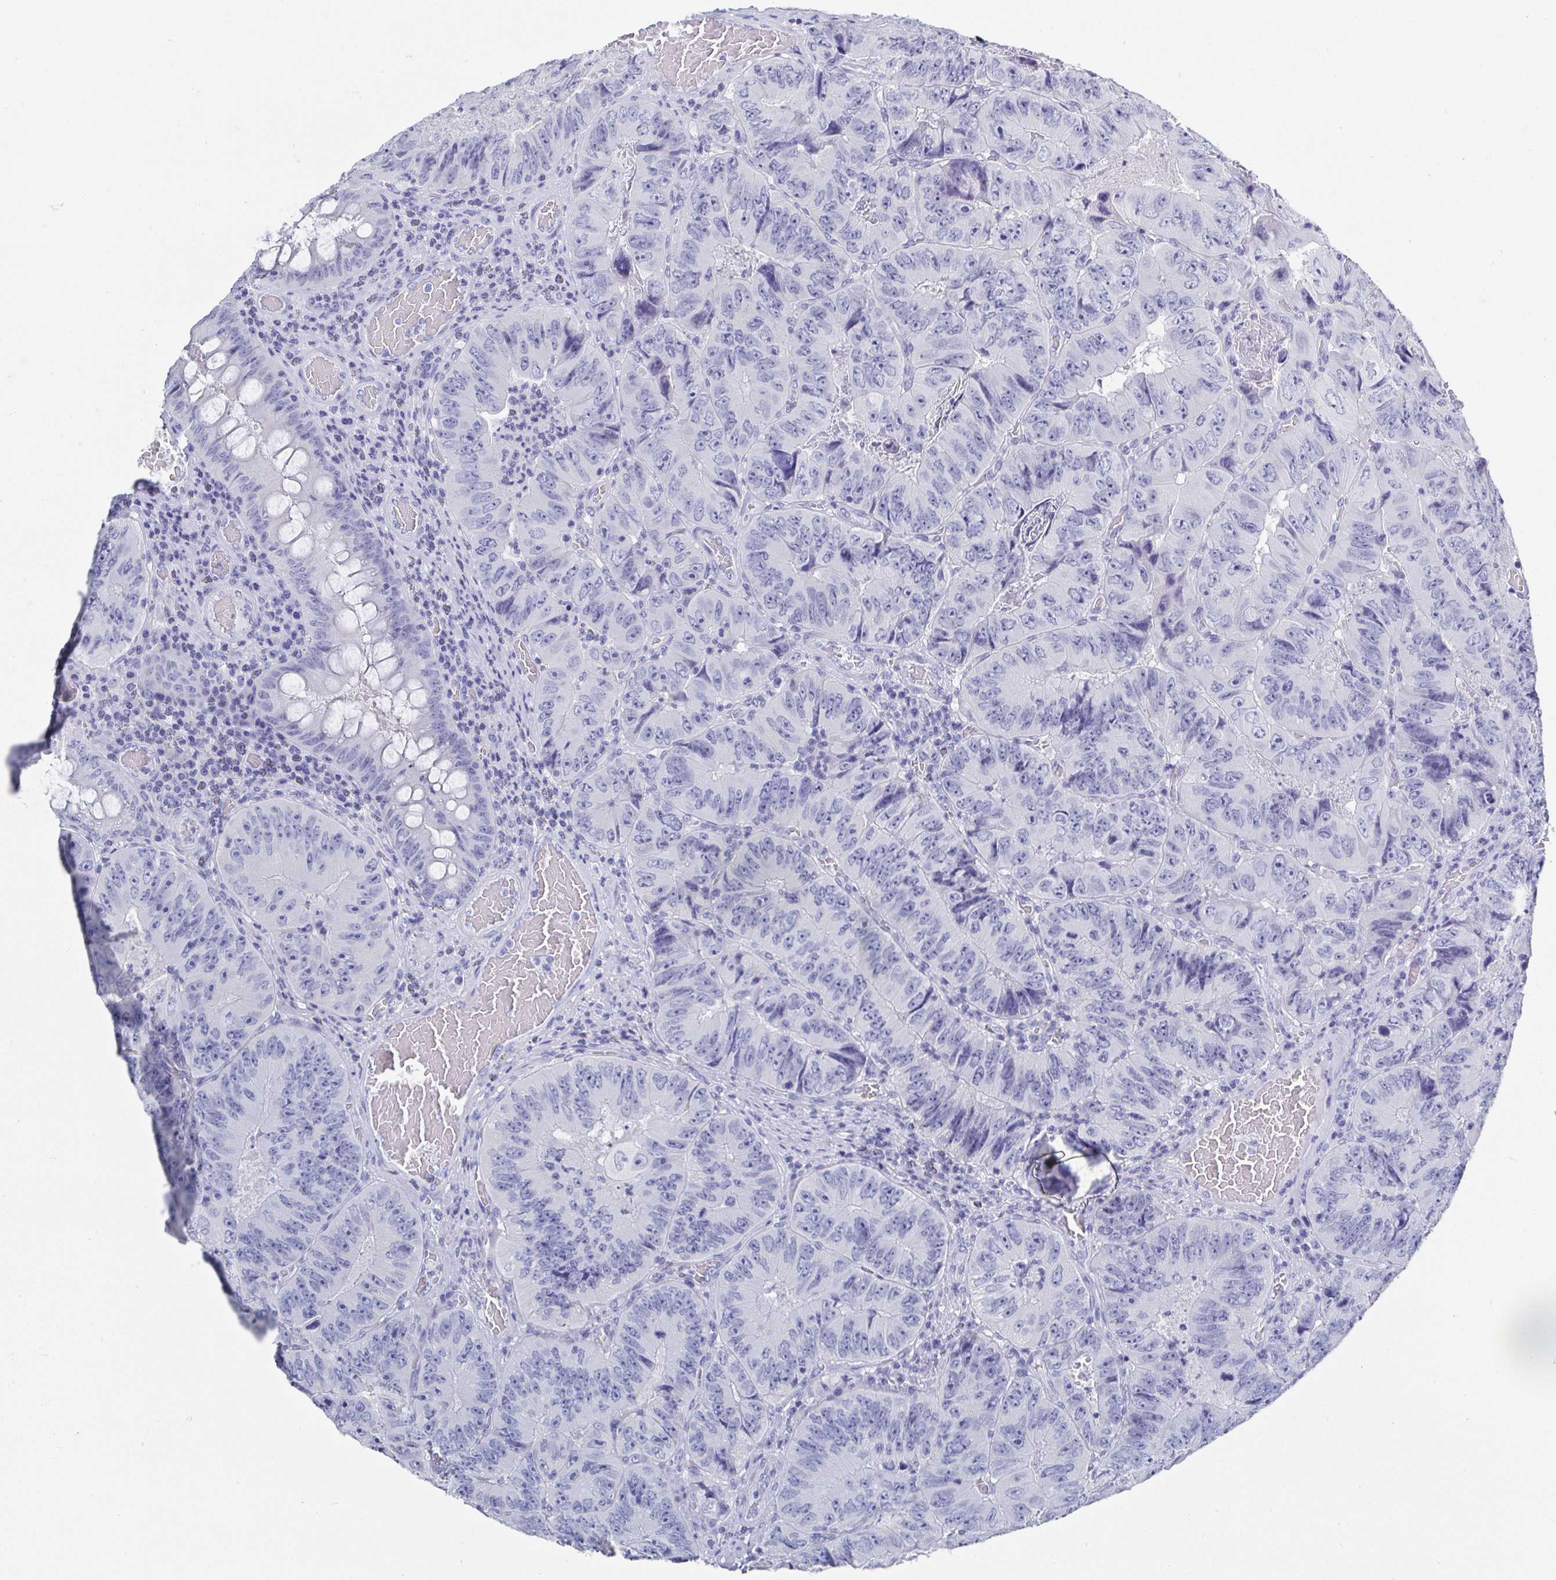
{"staining": {"intensity": "negative", "quantity": "none", "location": "none"}, "tissue": "colorectal cancer", "cell_type": "Tumor cells", "image_type": "cancer", "snomed": [{"axis": "morphology", "description": "Adenocarcinoma, NOS"}, {"axis": "topography", "description": "Colon"}], "caption": "DAB immunohistochemical staining of human colorectal cancer shows no significant expression in tumor cells.", "gene": "GRIA1", "patient": {"sex": "female", "age": 84}}